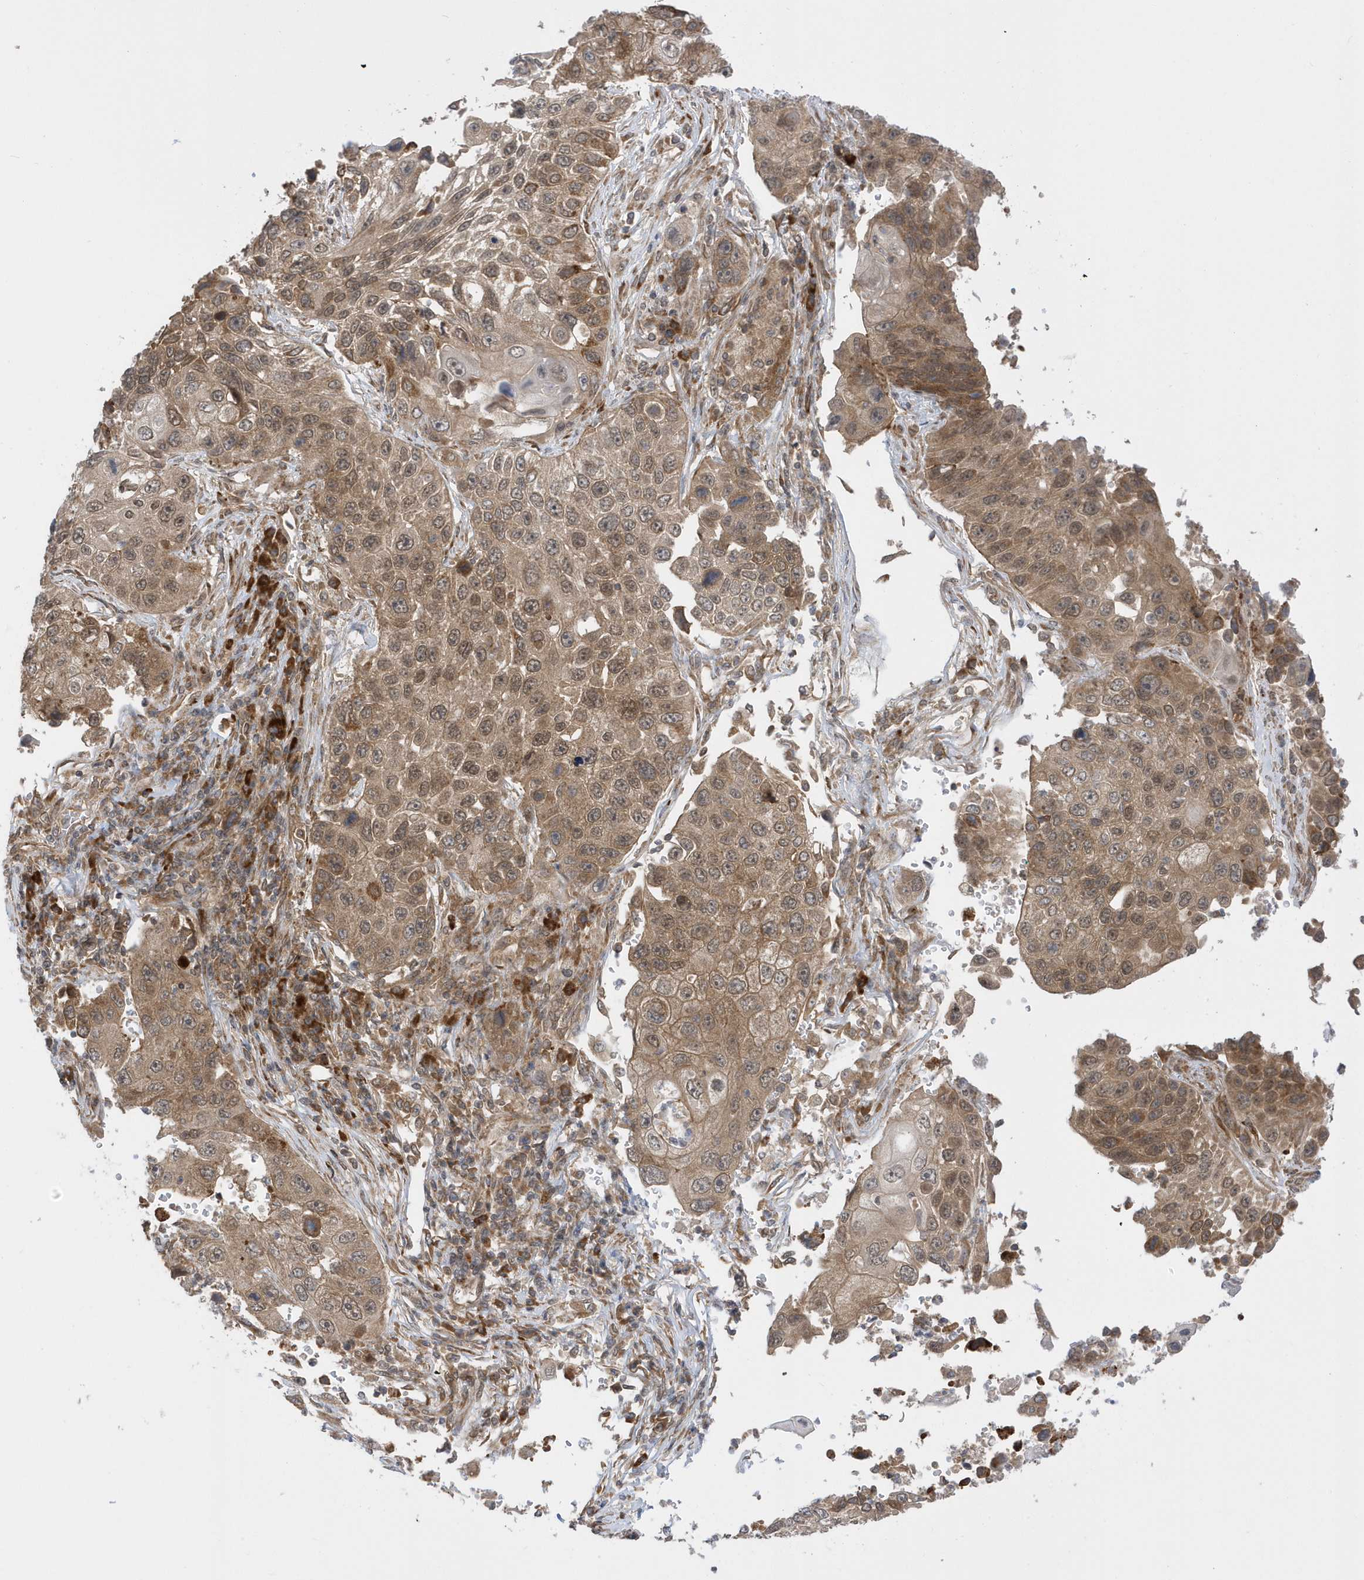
{"staining": {"intensity": "moderate", "quantity": ">75%", "location": "cytoplasmic/membranous,nuclear"}, "tissue": "lung cancer", "cell_type": "Tumor cells", "image_type": "cancer", "snomed": [{"axis": "morphology", "description": "Squamous cell carcinoma, NOS"}, {"axis": "topography", "description": "Lung"}], "caption": "DAB (3,3'-diaminobenzidine) immunohistochemical staining of lung cancer exhibits moderate cytoplasmic/membranous and nuclear protein expression in about >75% of tumor cells.", "gene": "METTL21A", "patient": {"sex": "male", "age": 61}}